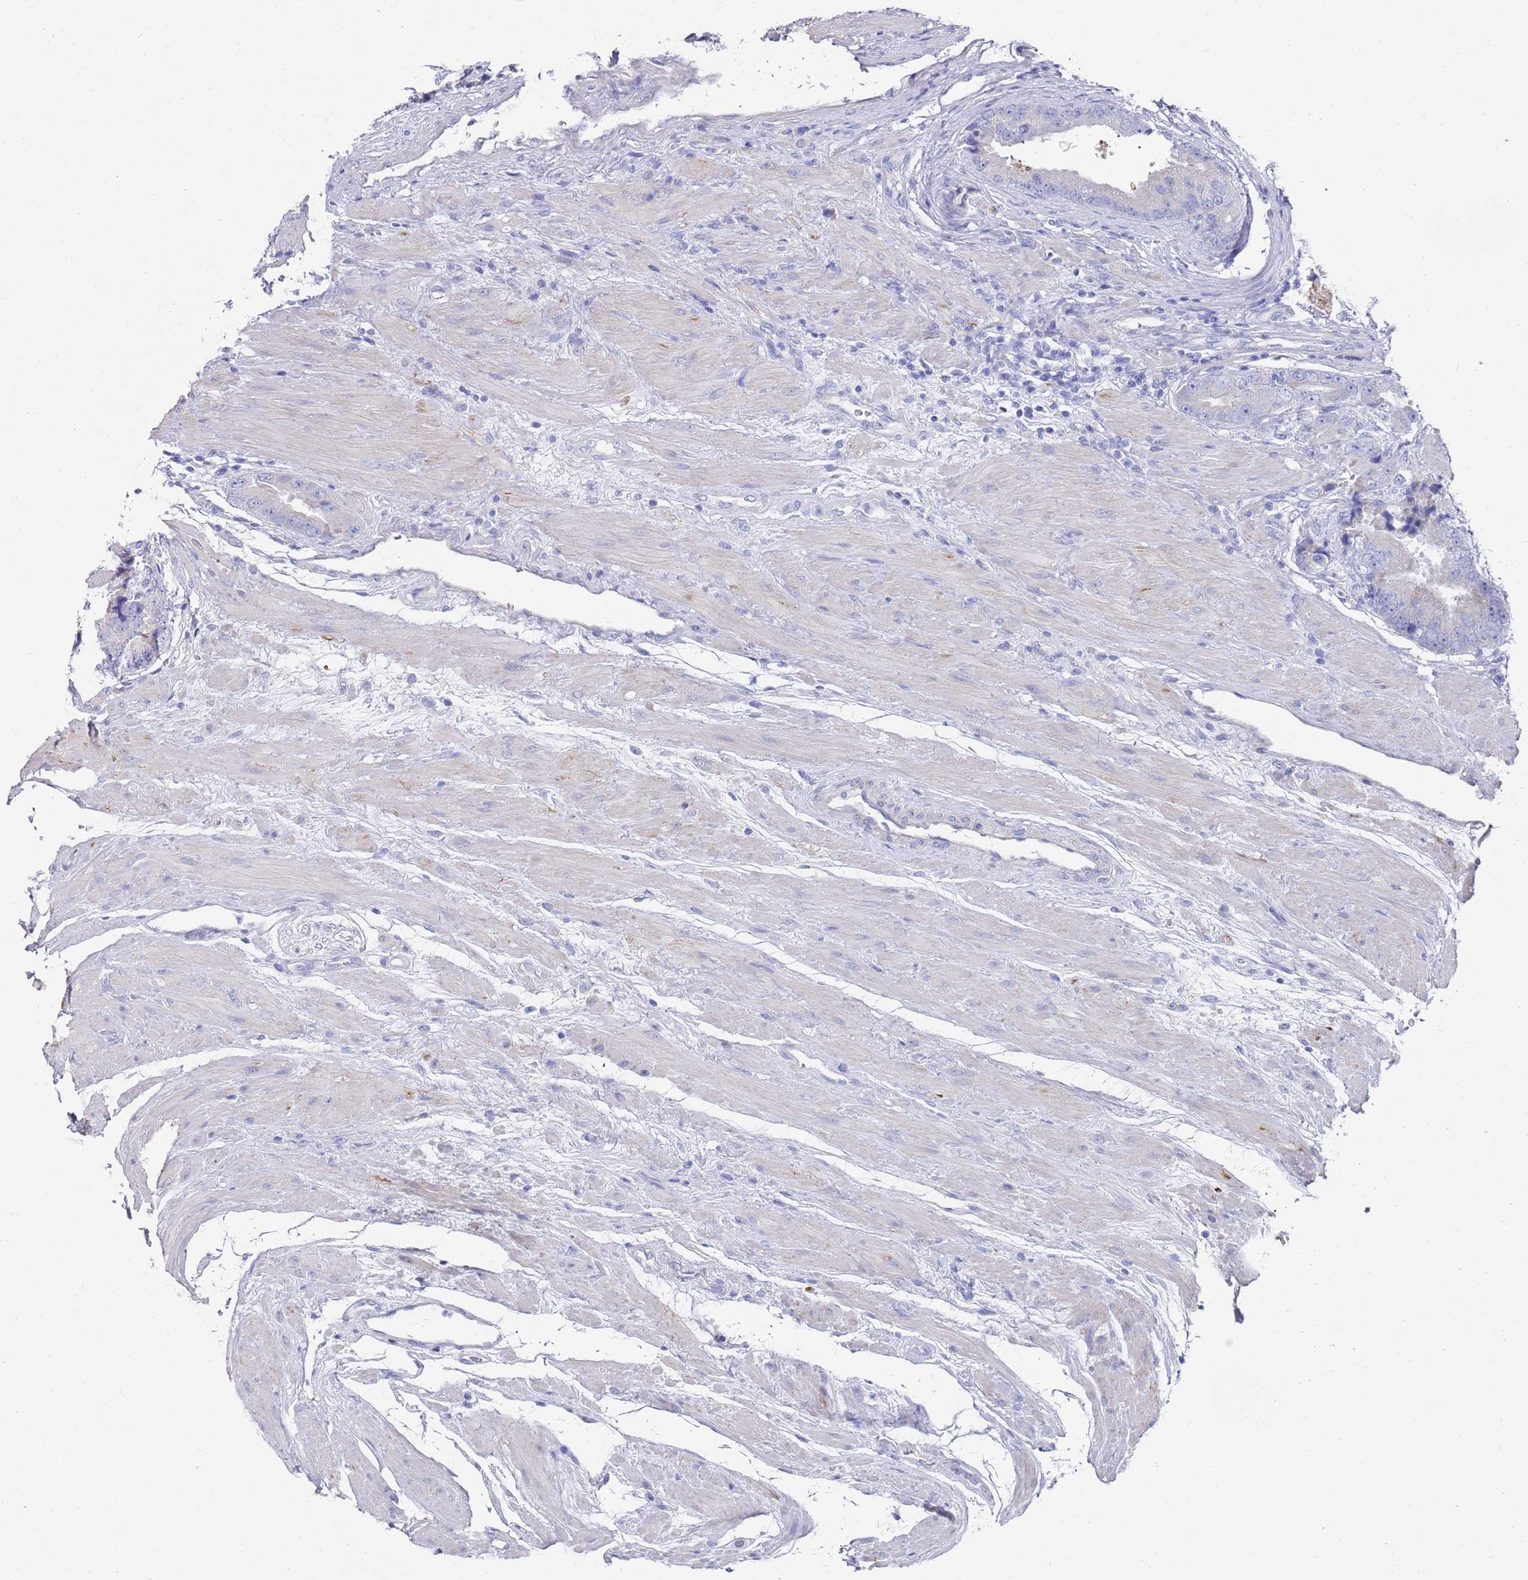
{"staining": {"intensity": "negative", "quantity": "none", "location": "none"}, "tissue": "prostate cancer", "cell_type": "Tumor cells", "image_type": "cancer", "snomed": [{"axis": "morphology", "description": "Adenocarcinoma, High grade"}, {"axis": "topography", "description": "Prostate"}], "caption": "High power microscopy histopathology image of an immunohistochemistry histopathology image of high-grade adenocarcinoma (prostate), revealing no significant positivity in tumor cells. (Stains: DAB IHC with hematoxylin counter stain, Microscopy: brightfield microscopy at high magnification).", "gene": "SCAPER", "patient": {"sex": "male", "age": 70}}